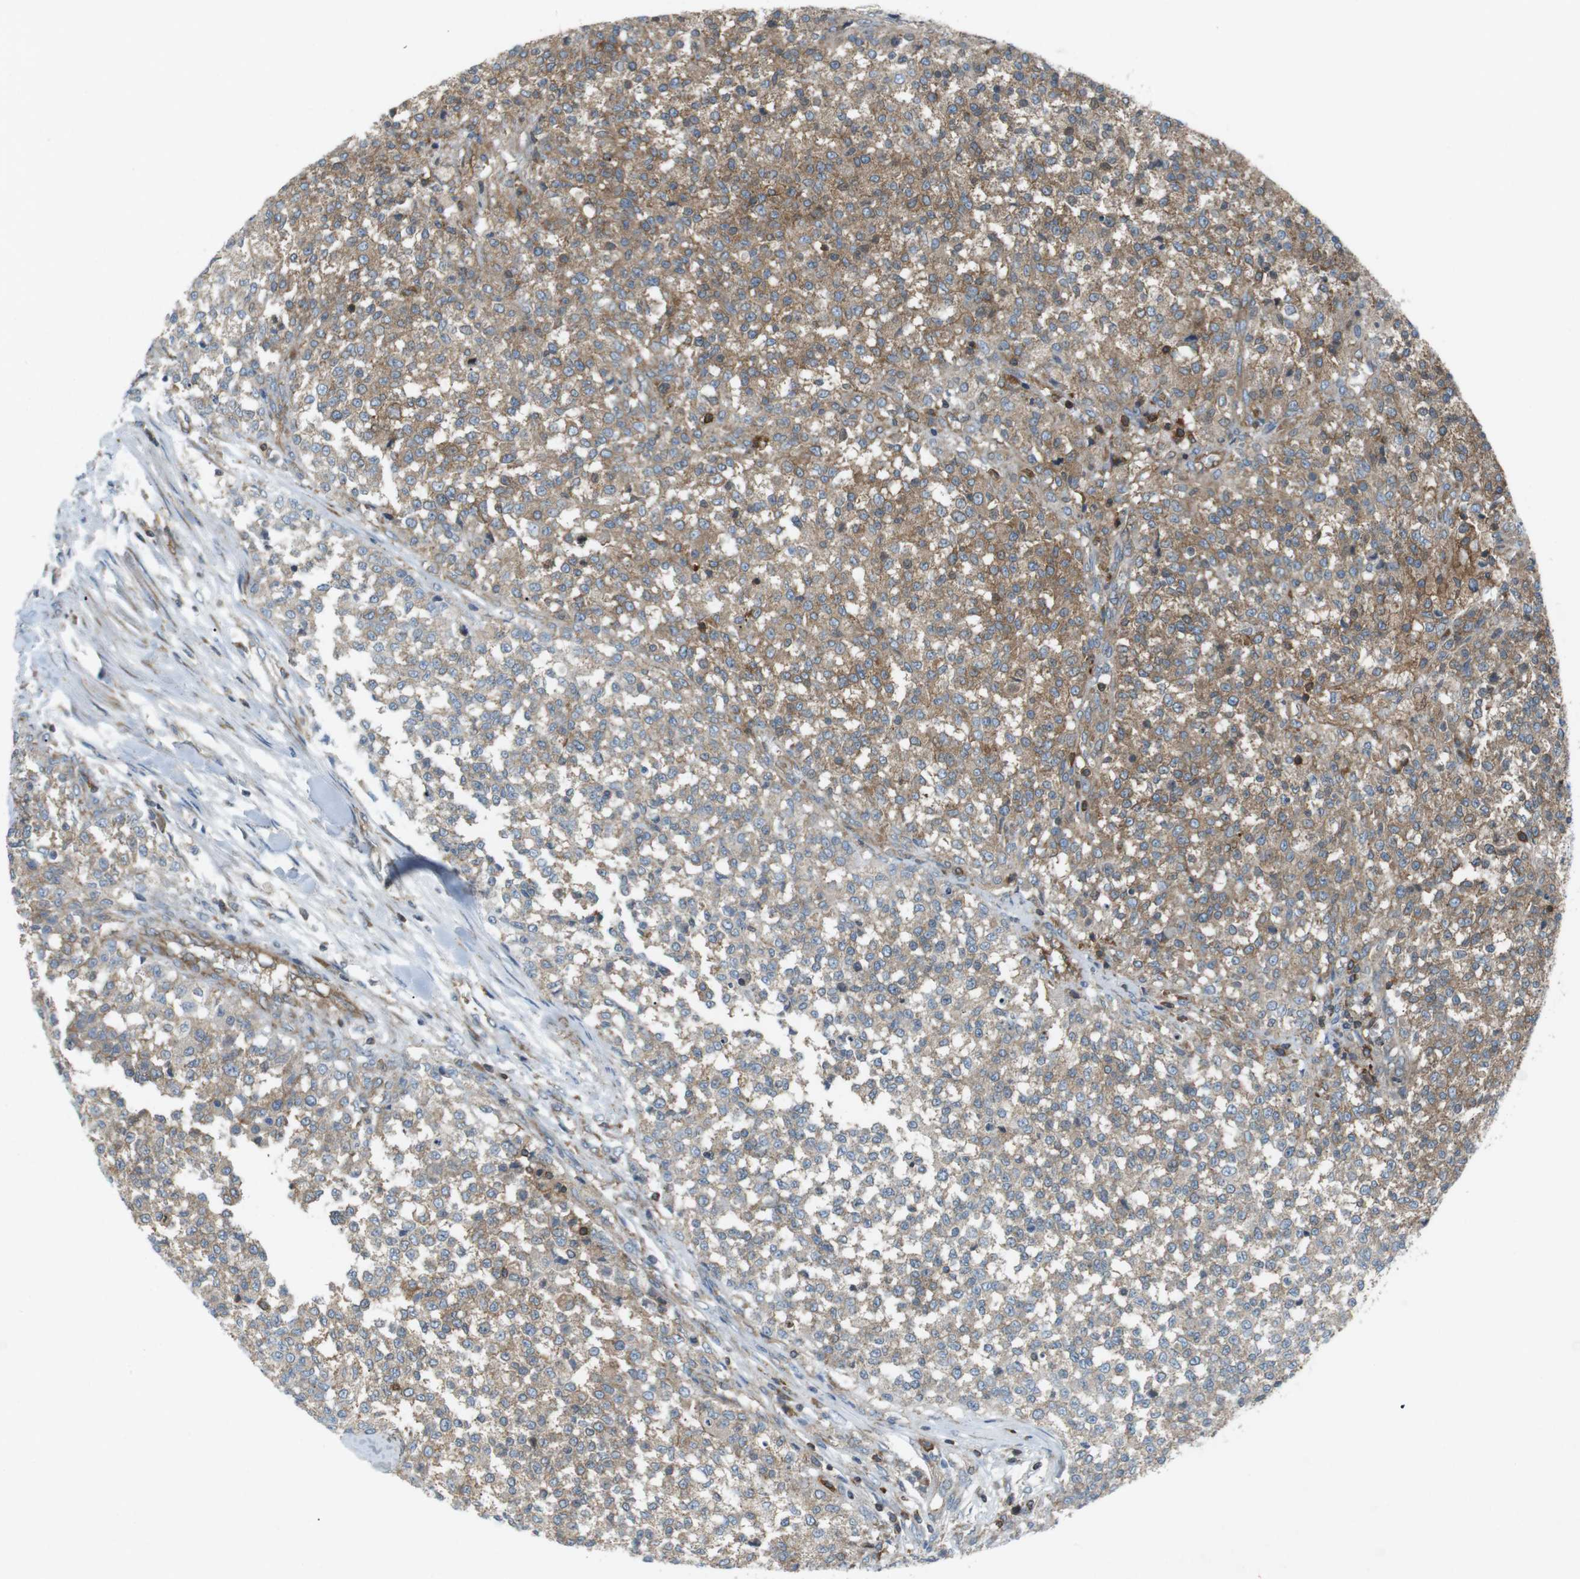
{"staining": {"intensity": "moderate", "quantity": ">75%", "location": "cytoplasmic/membranous"}, "tissue": "testis cancer", "cell_type": "Tumor cells", "image_type": "cancer", "snomed": [{"axis": "morphology", "description": "Seminoma, NOS"}, {"axis": "topography", "description": "Testis"}], "caption": "Seminoma (testis) tissue displays moderate cytoplasmic/membranous staining in about >75% of tumor cells, visualized by immunohistochemistry.", "gene": "FLII", "patient": {"sex": "male", "age": 59}}